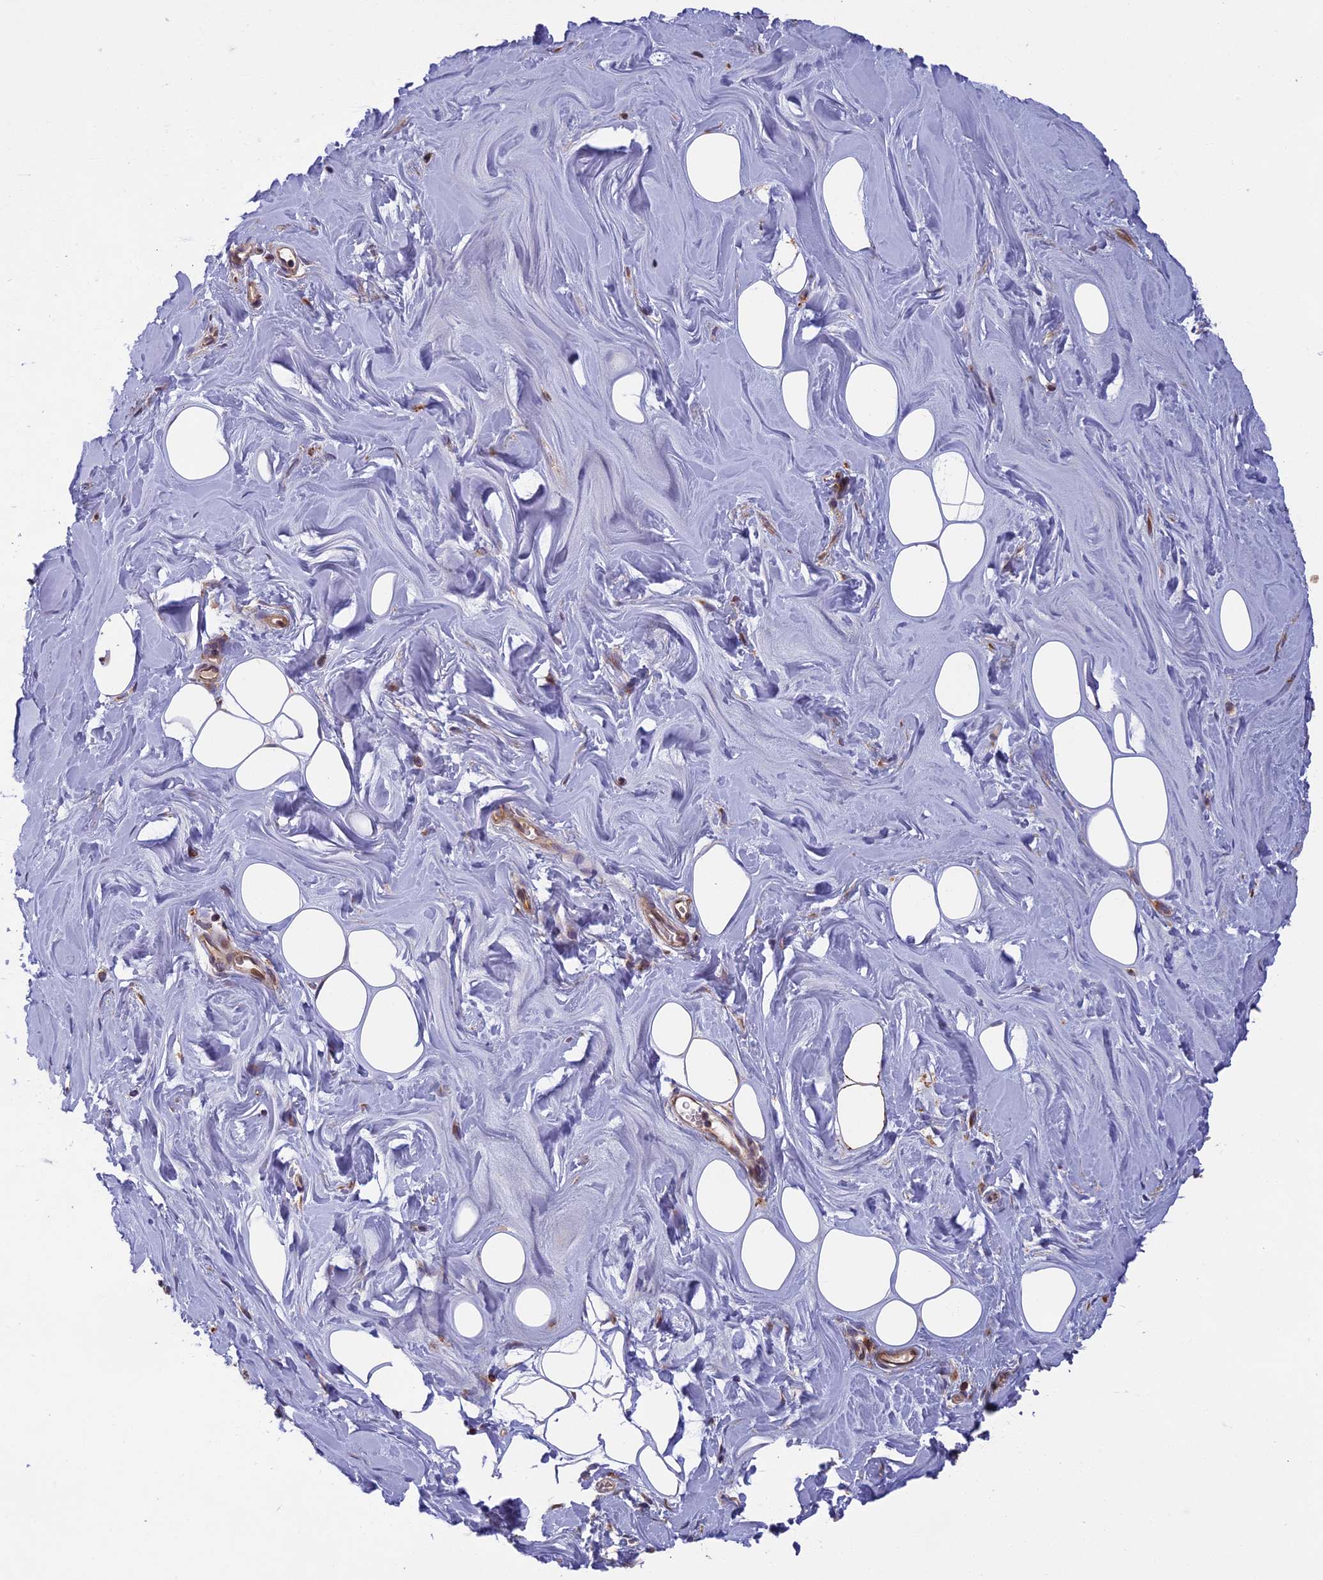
{"staining": {"intensity": "negative", "quantity": "none", "location": "none"}, "tissue": "adipose tissue", "cell_type": "Adipocytes", "image_type": "normal", "snomed": [{"axis": "morphology", "description": "Normal tissue, NOS"}, {"axis": "topography", "description": "Breast"}], "caption": "Adipose tissue stained for a protein using IHC shows no expression adipocytes.", "gene": "EDAR", "patient": {"sex": "female", "age": 26}}